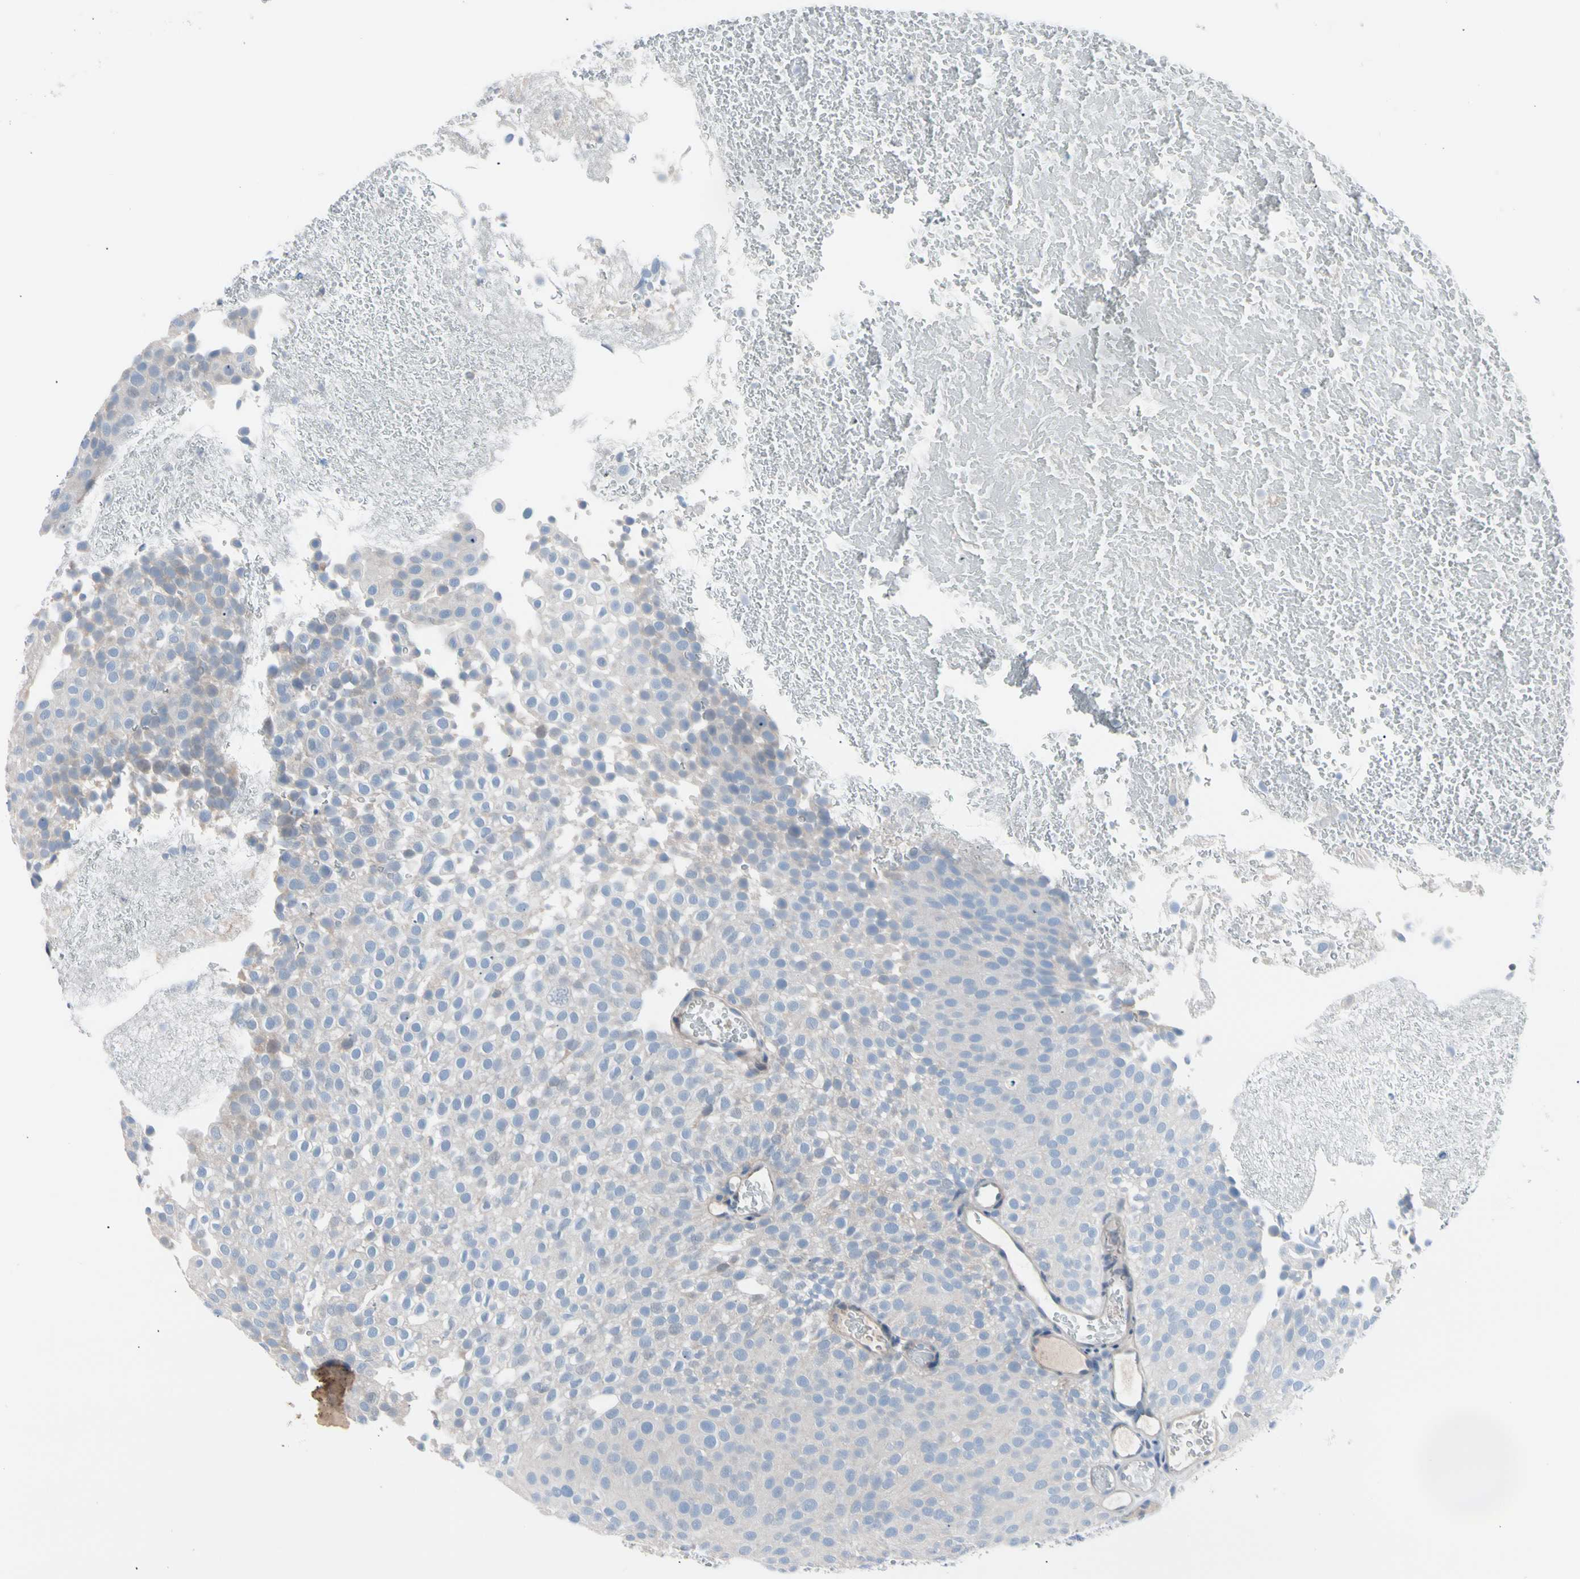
{"staining": {"intensity": "weak", "quantity": "<25%", "location": "cytoplasmic/membranous"}, "tissue": "urothelial cancer", "cell_type": "Tumor cells", "image_type": "cancer", "snomed": [{"axis": "morphology", "description": "Urothelial carcinoma, Low grade"}, {"axis": "topography", "description": "Urinary bladder"}], "caption": "The micrograph reveals no staining of tumor cells in urothelial cancer.", "gene": "CASQ1", "patient": {"sex": "male", "age": 78}}